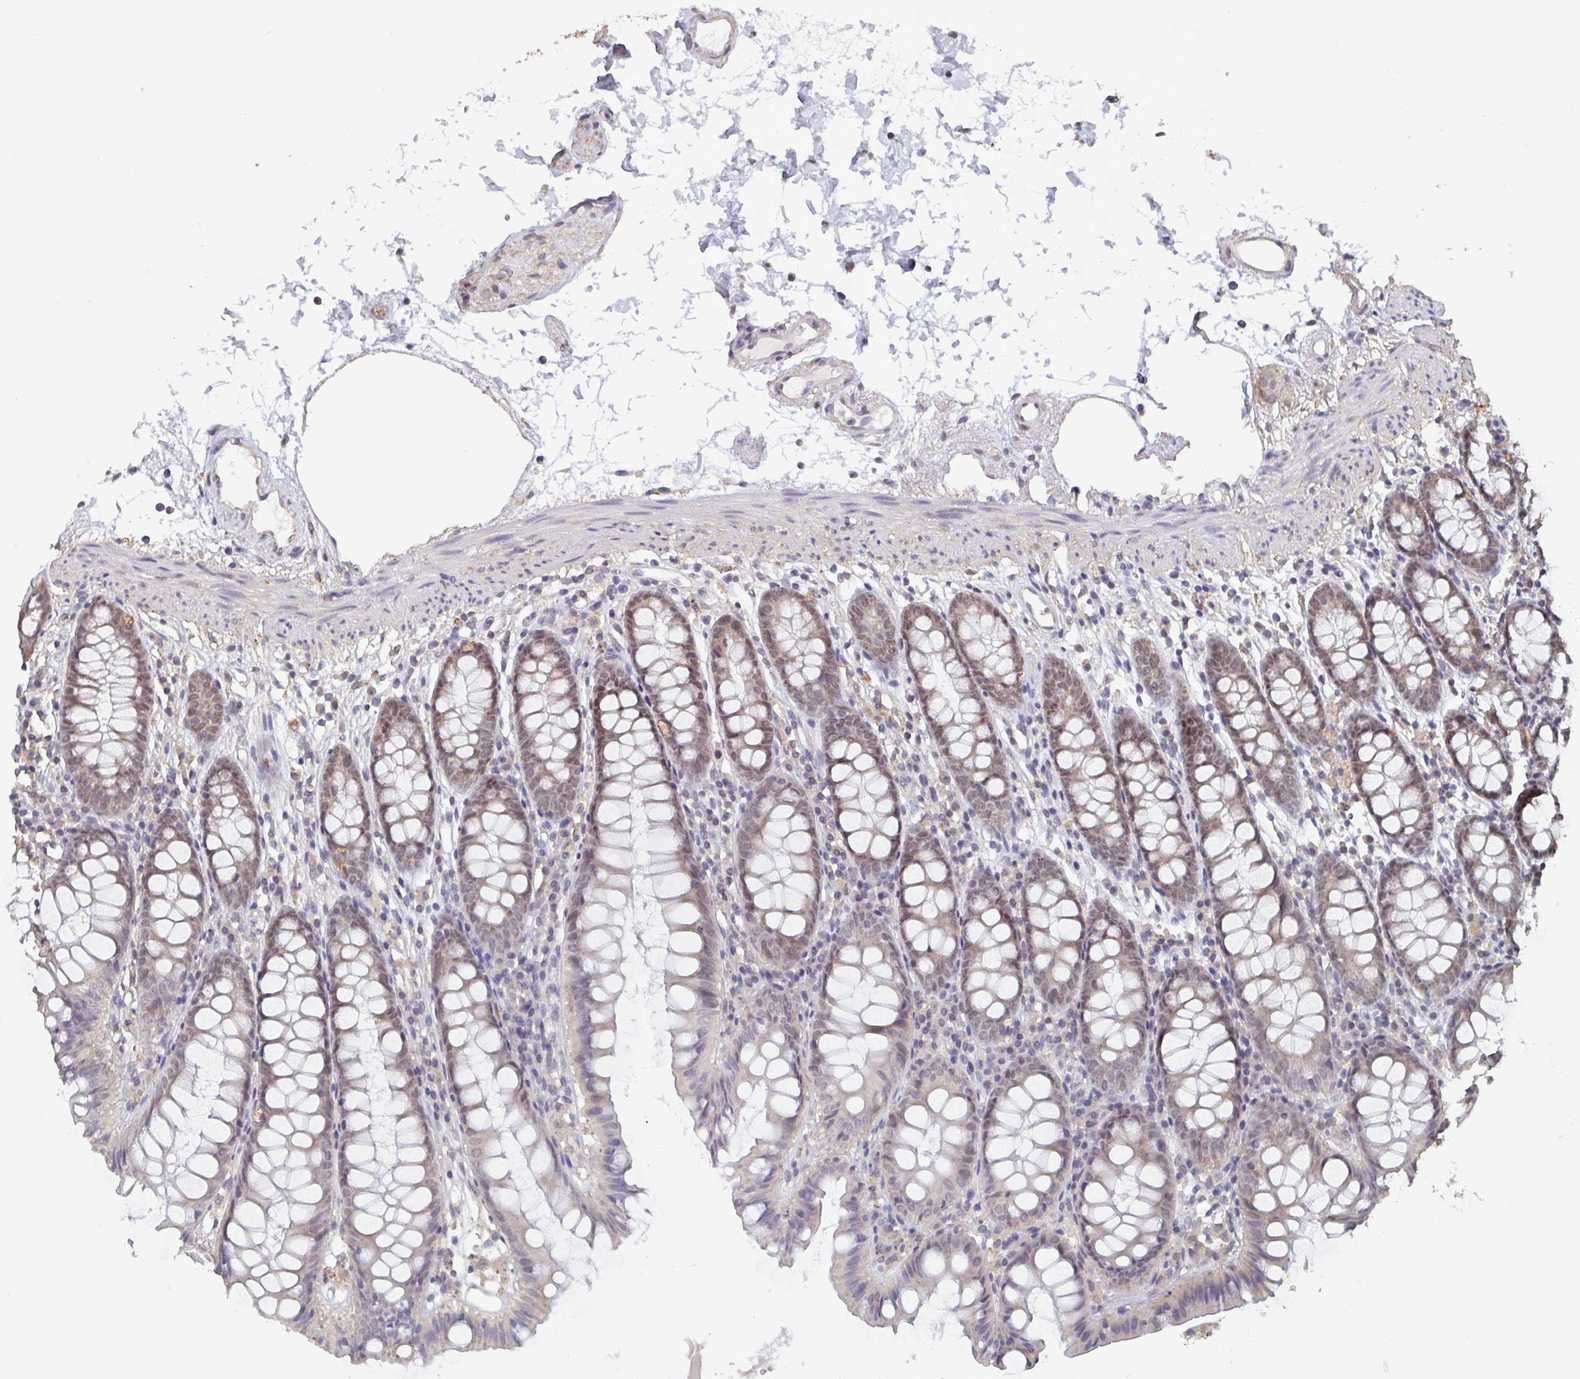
{"staining": {"intensity": "weak", "quantity": "<25%", "location": "cytoplasmic/membranous"}, "tissue": "colon", "cell_type": "Endothelial cells", "image_type": "normal", "snomed": [{"axis": "morphology", "description": "Normal tissue, NOS"}, {"axis": "topography", "description": "Colon"}], "caption": "The immunohistochemistry (IHC) photomicrograph has no significant expression in endothelial cells of colon. Nuclei are stained in blue.", "gene": "LIX1", "patient": {"sex": "female", "age": 84}}